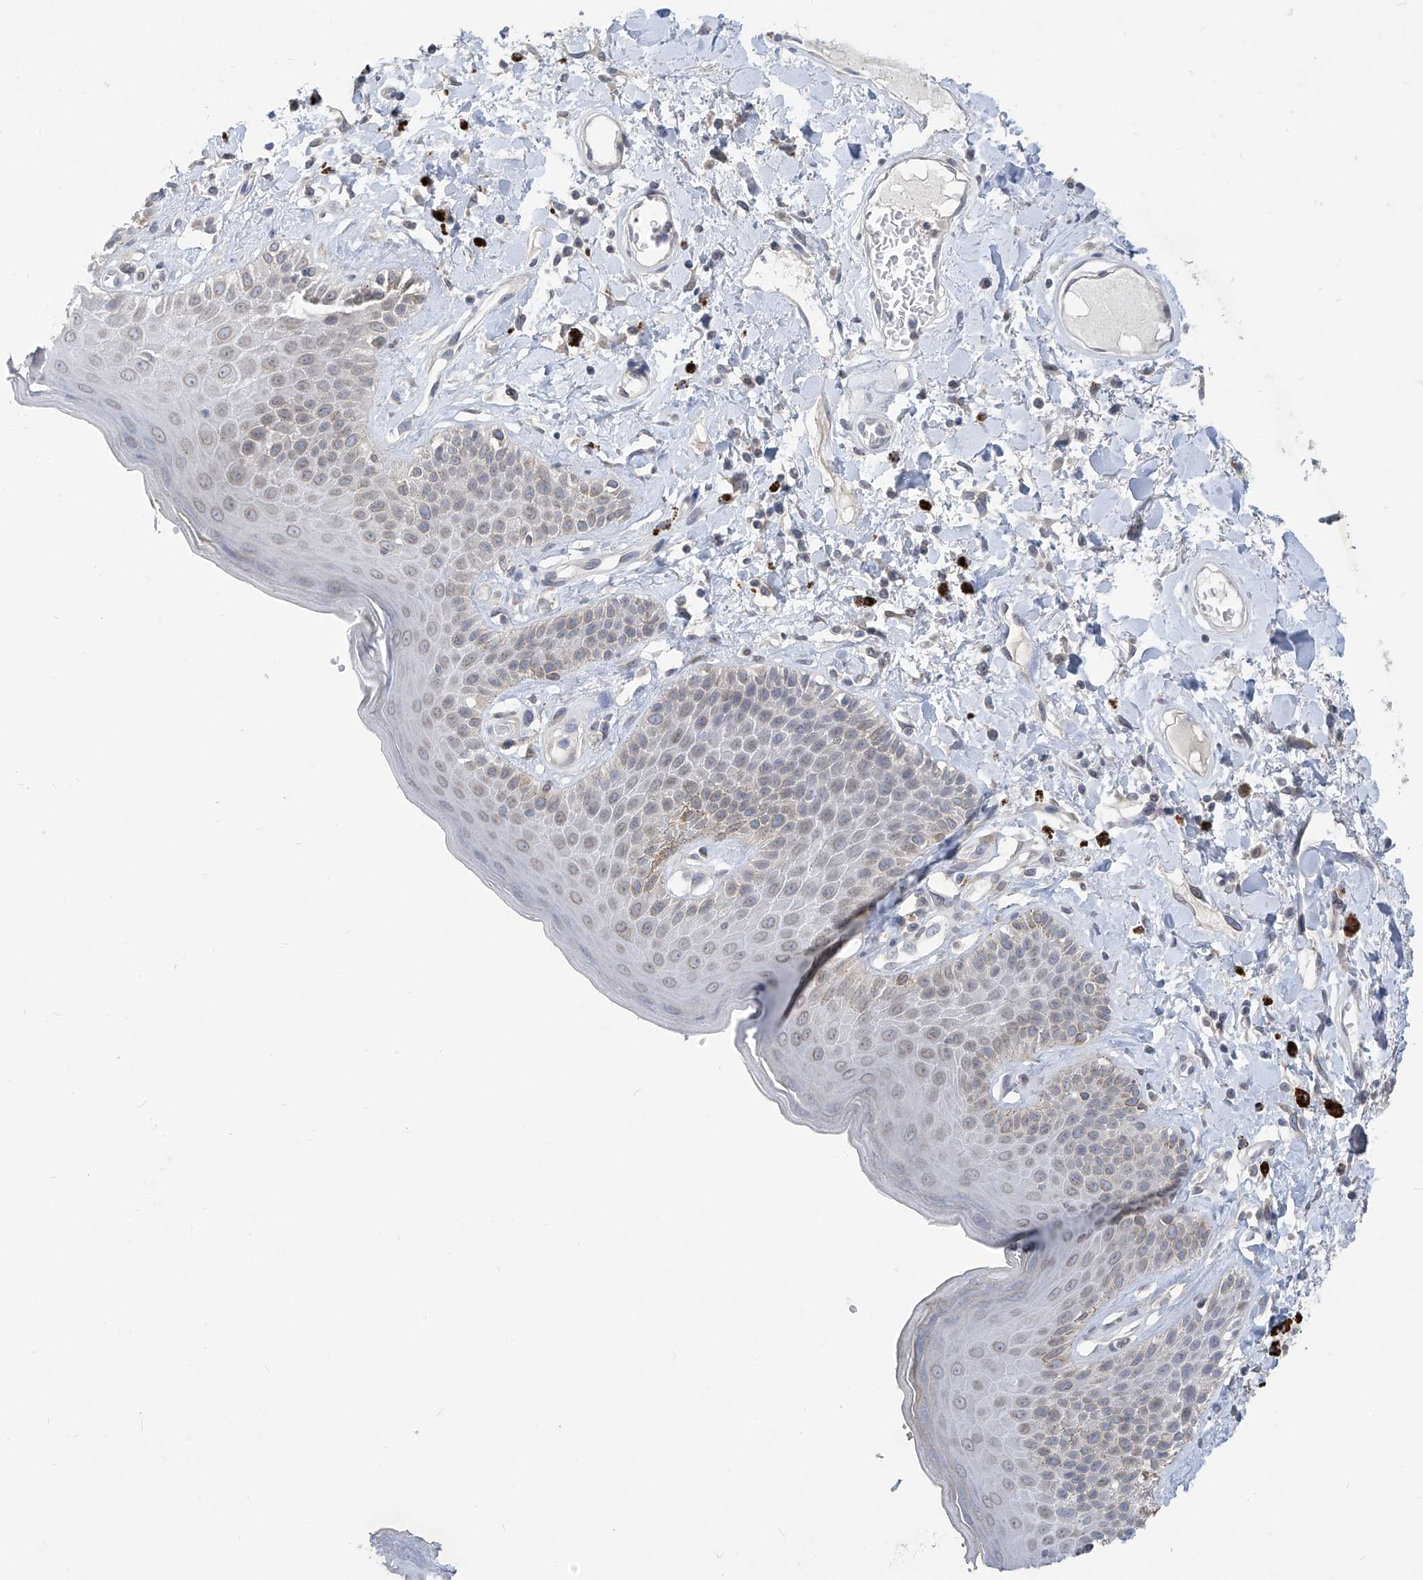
{"staining": {"intensity": "moderate", "quantity": "<25%", "location": "cytoplasmic/membranous"}, "tissue": "skin", "cell_type": "Epidermal cells", "image_type": "normal", "snomed": [{"axis": "morphology", "description": "Normal tissue, NOS"}, {"axis": "topography", "description": "Anal"}], "caption": "Immunohistochemistry (IHC) (DAB (3,3'-diaminobenzidine)) staining of normal skin displays moderate cytoplasmic/membranous protein expression in about <25% of epidermal cells.", "gene": "KRTAP25", "patient": {"sex": "female", "age": 78}}